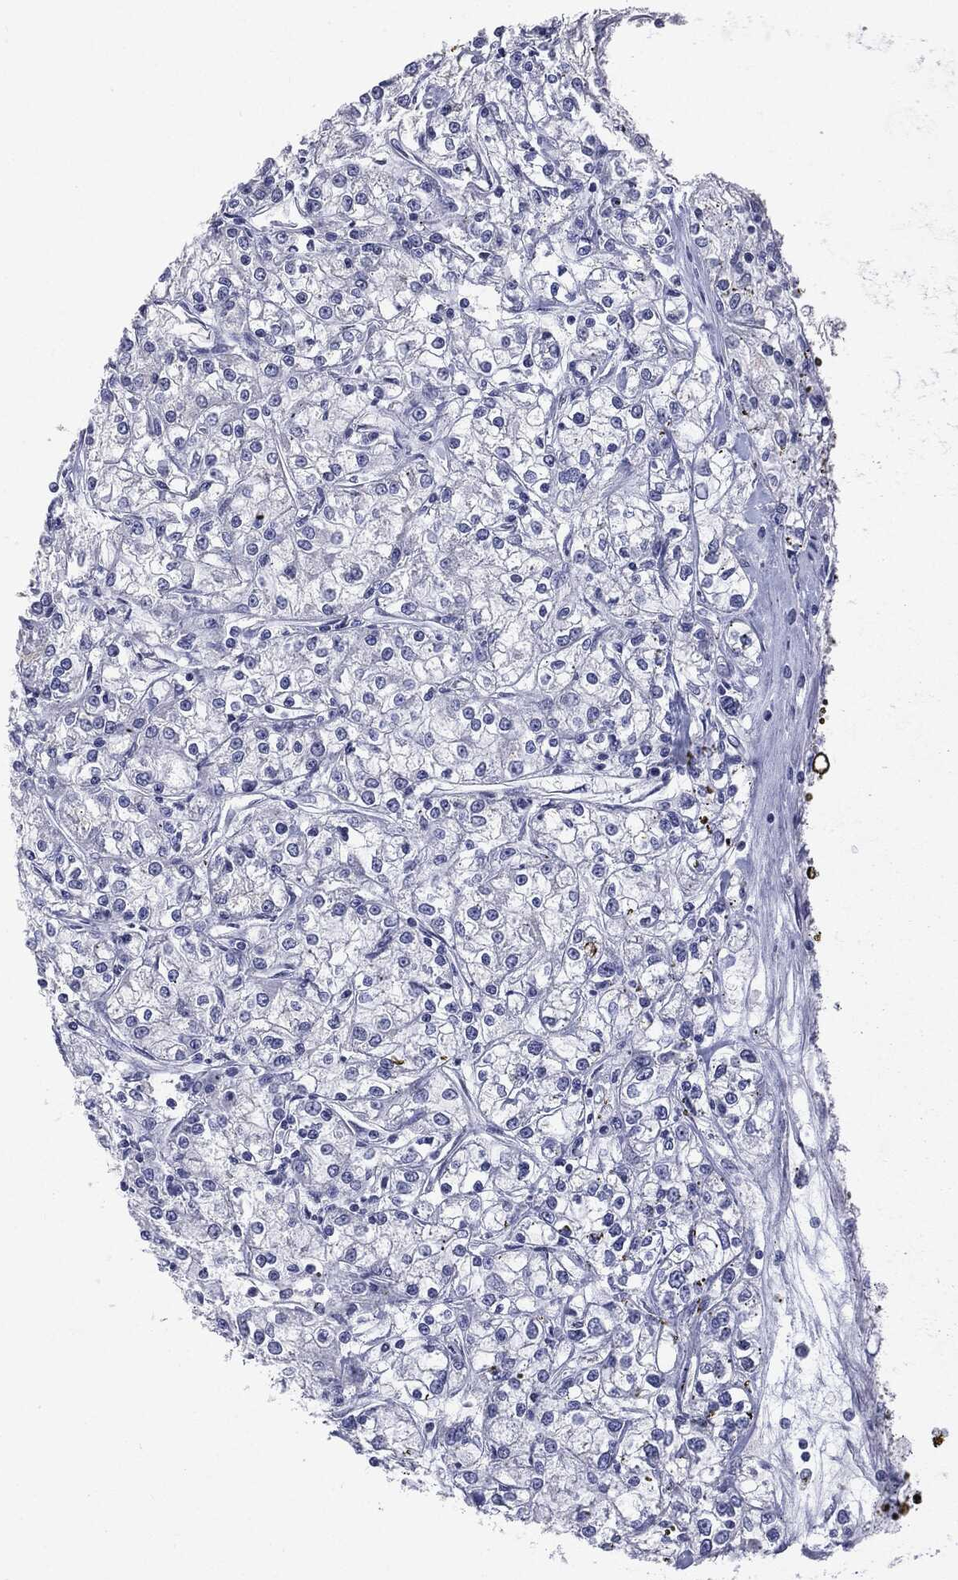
{"staining": {"intensity": "negative", "quantity": "none", "location": "none"}, "tissue": "renal cancer", "cell_type": "Tumor cells", "image_type": "cancer", "snomed": [{"axis": "morphology", "description": "Adenocarcinoma, NOS"}, {"axis": "topography", "description": "Kidney"}], "caption": "Photomicrograph shows no significant protein positivity in tumor cells of renal adenocarcinoma.", "gene": "TSHB", "patient": {"sex": "female", "age": 59}}